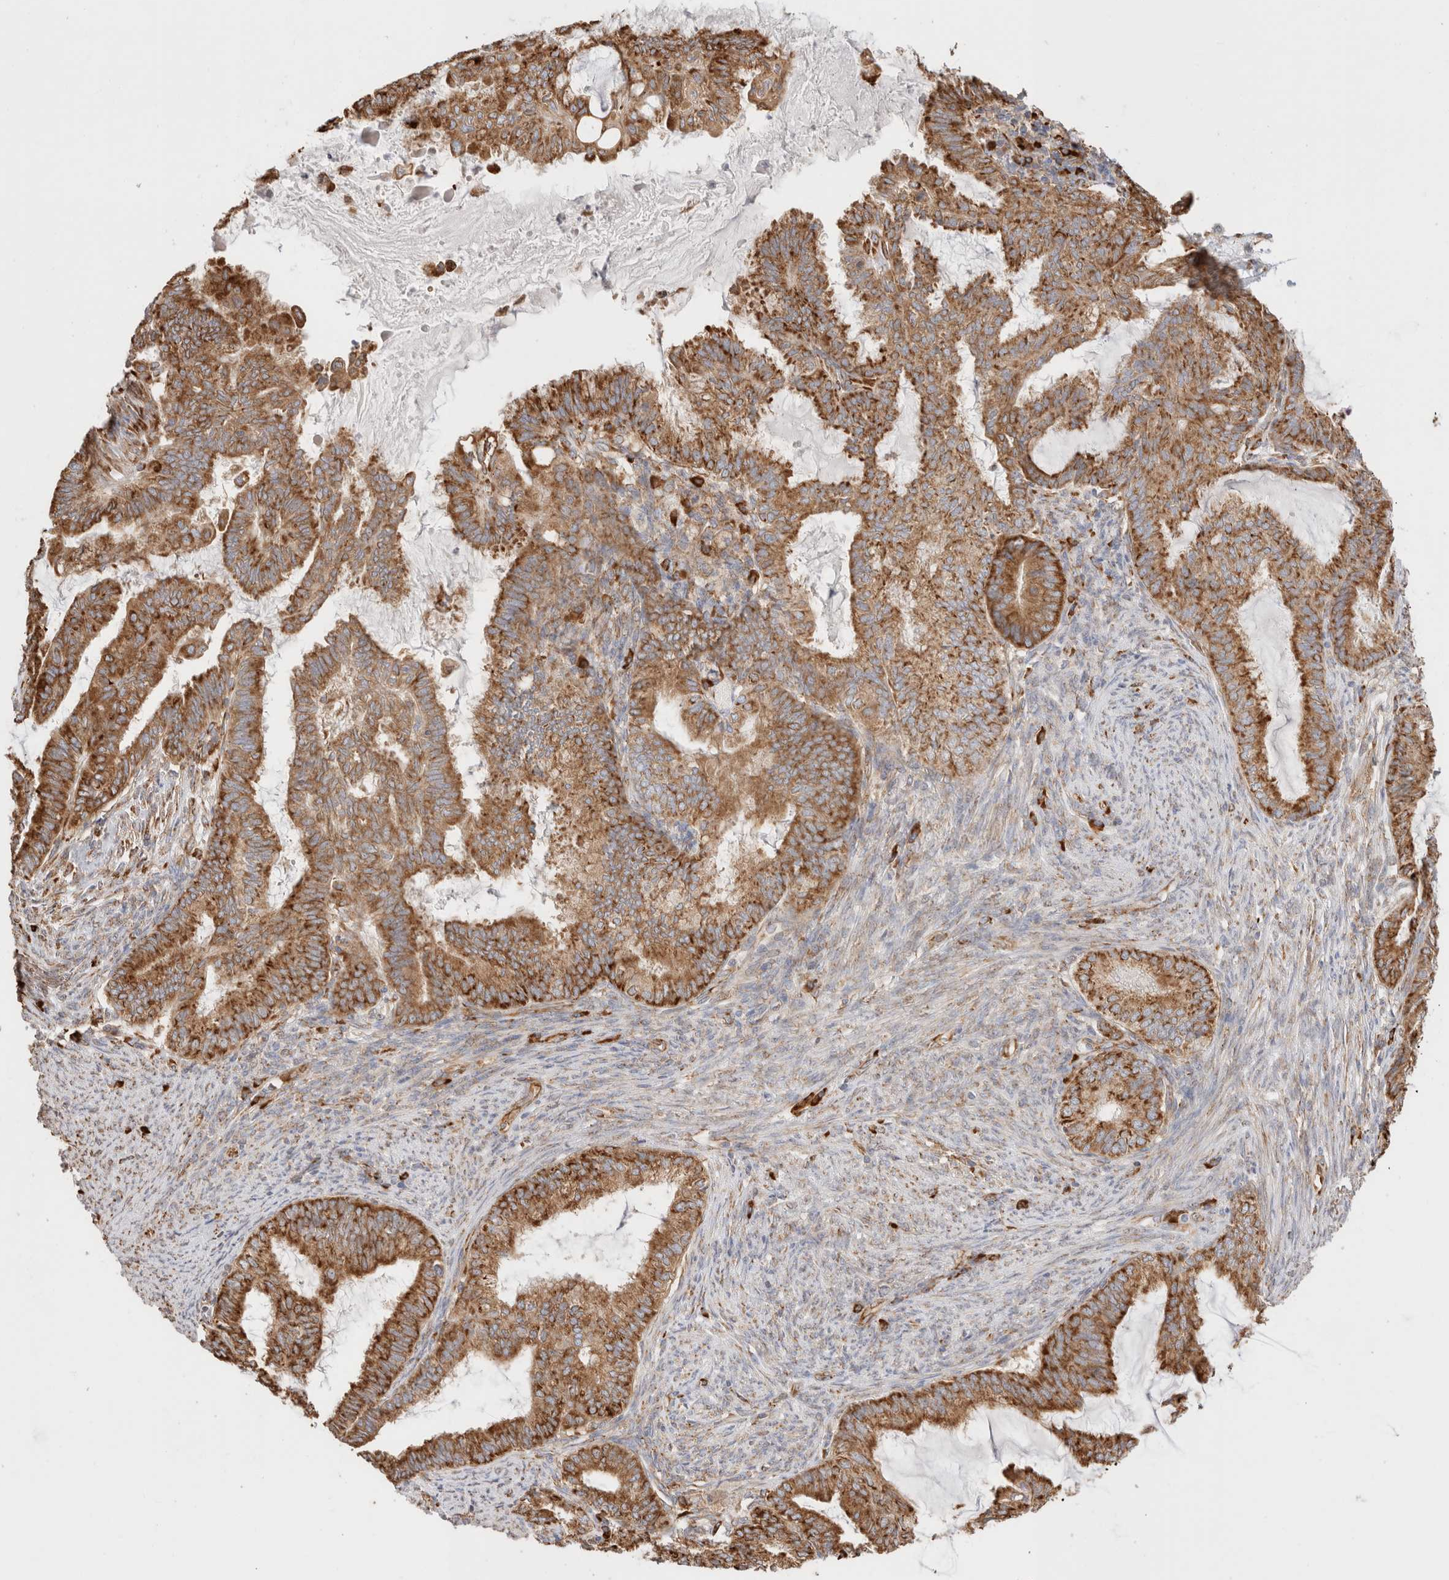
{"staining": {"intensity": "strong", "quantity": ">75%", "location": "cytoplasmic/membranous"}, "tissue": "endometrial cancer", "cell_type": "Tumor cells", "image_type": "cancer", "snomed": [{"axis": "morphology", "description": "Adenocarcinoma, NOS"}, {"axis": "topography", "description": "Endometrium"}], "caption": "Endometrial adenocarcinoma was stained to show a protein in brown. There is high levels of strong cytoplasmic/membranous positivity in about >75% of tumor cells.", "gene": "ZC2HC1A", "patient": {"sex": "female", "age": 86}}